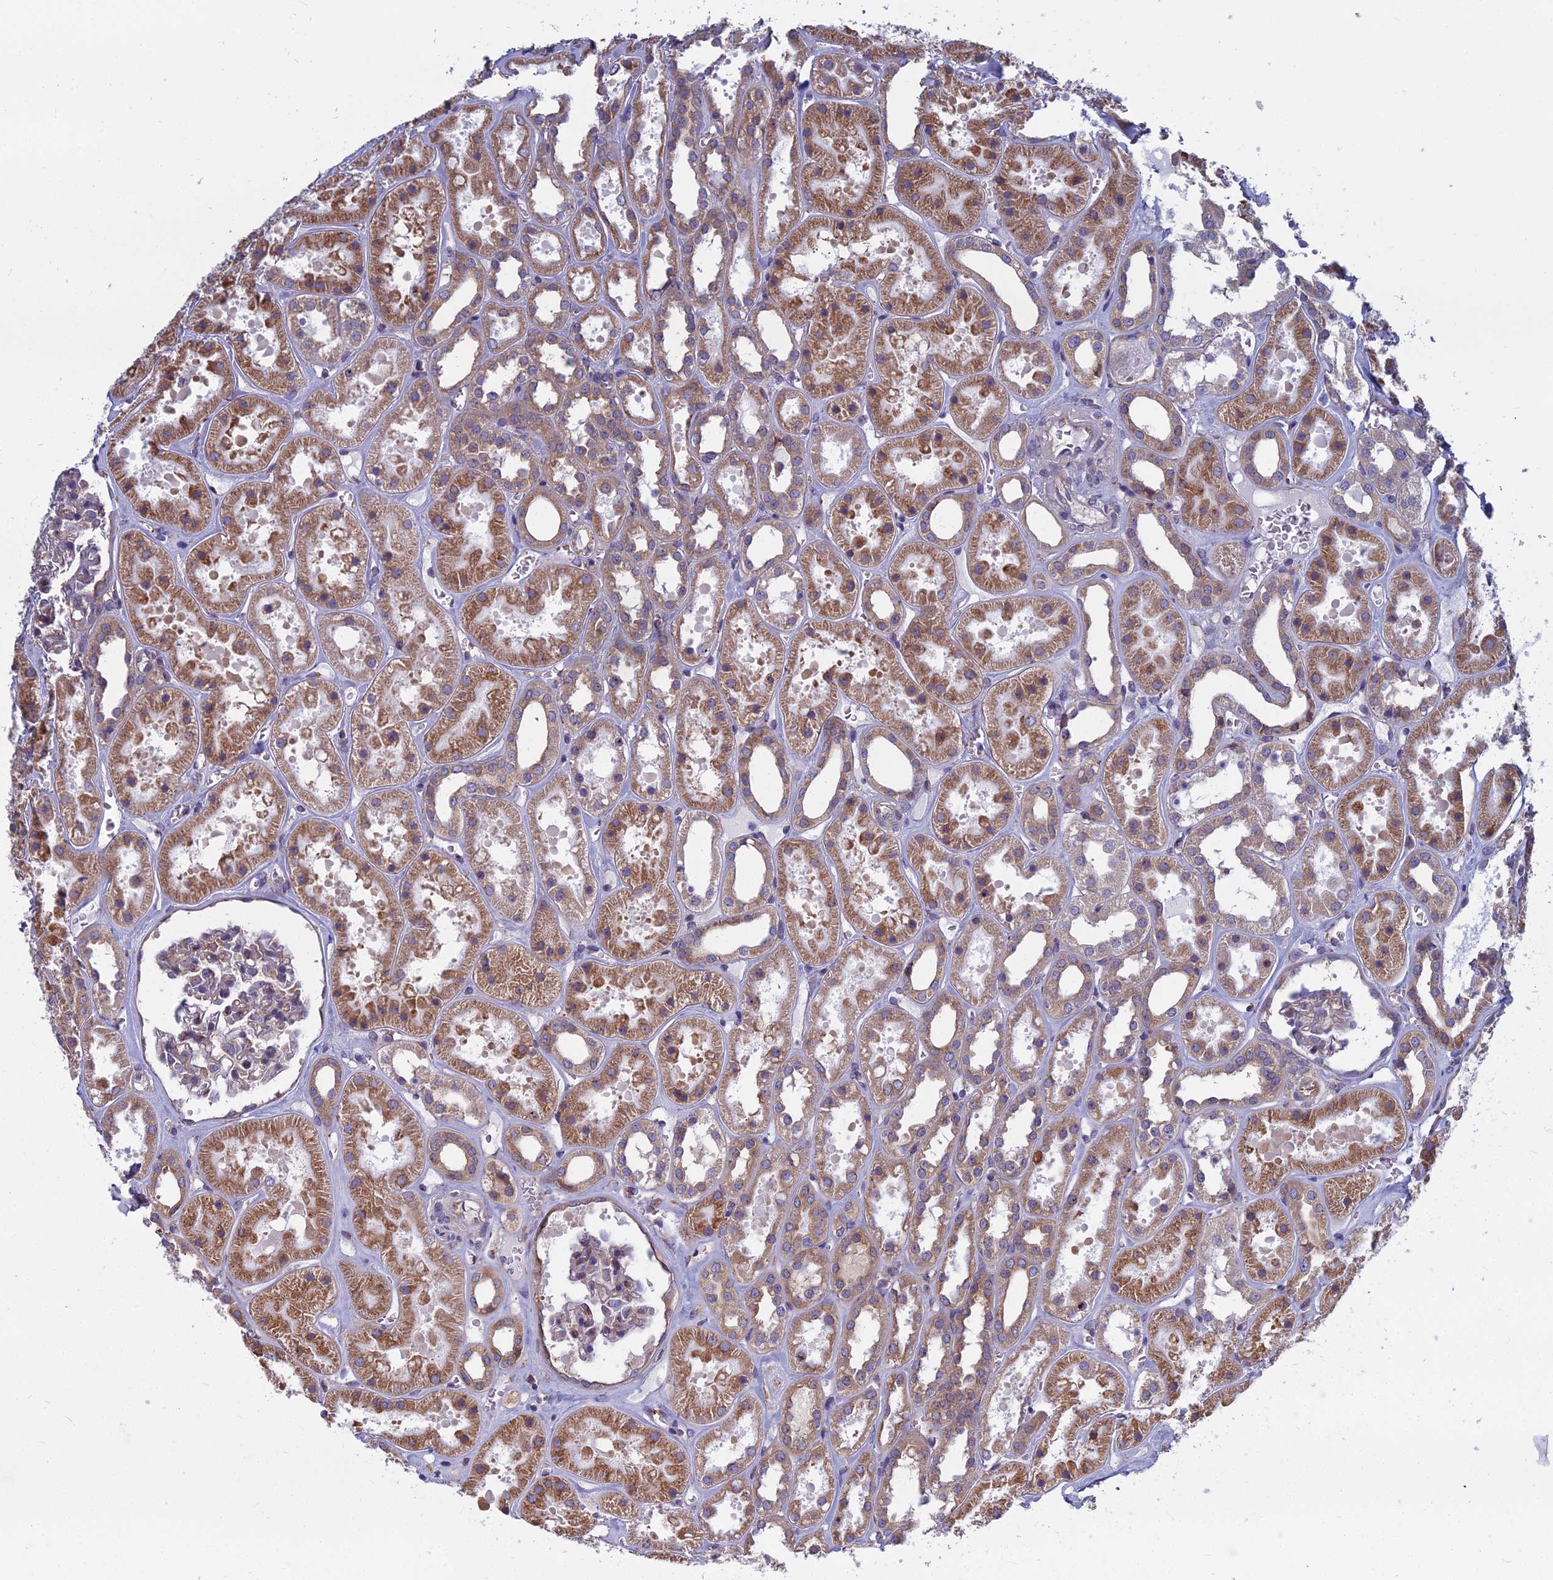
{"staining": {"intensity": "moderate", "quantity": "25%-75%", "location": "cytoplasmic/membranous"}, "tissue": "kidney", "cell_type": "Cells in glomeruli", "image_type": "normal", "snomed": [{"axis": "morphology", "description": "Normal tissue, NOS"}, {"axis": "topography", "description": "Kidney"}], "caption": "Immunohistochemical staining of normal human kidney exhibits moderate cytoplasmic/membranous protein expression in about 25%-75% of cells in glomeruli.", "gene": "KIAA1143", "patient": {"sex": "female", "age": 41}}